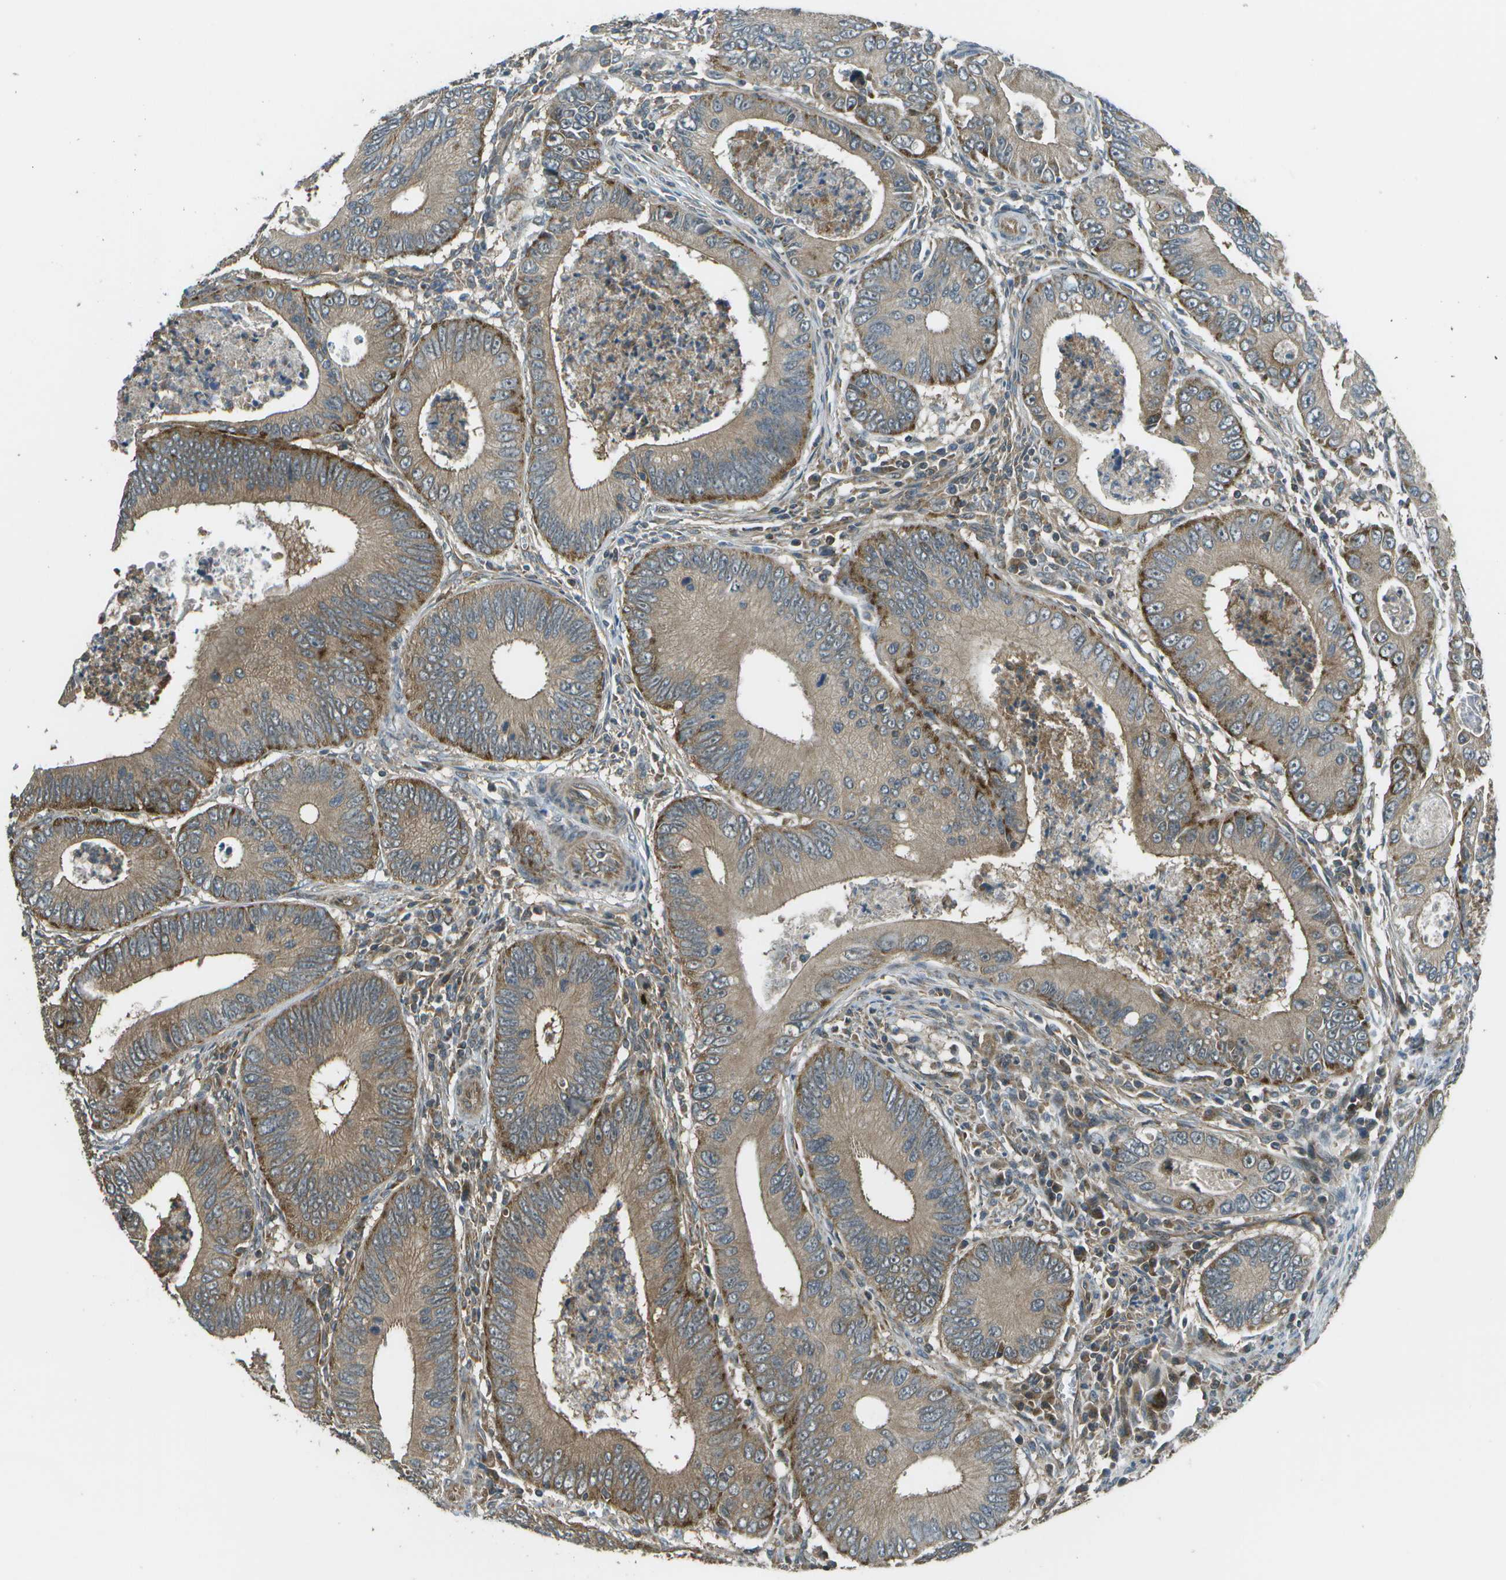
{"staining": {"intensity": "strong", "quantity": ">75%", "location": "cytoplasmic/membranous"}, "tissue": "colorectal cancer", "cell_type": "Tumor cells", "image_type": "cancer", "snomed": [{"axis": "morphology", "description": "Inflammation, NOS"}, {"axis": "morphology", "description": "Adenocarcinoma, NOS"}, {"axis": "topography", "description": "Colon"}], "caption": "Immunohistochemical staining of human adenocarcinoma (colorectal) demonstrates high levels of strong cytoplasmic/membranous protein positivity in about >75% of tumor cells.", "gene": "PLPBP", "patient": {"sex": "male", "age": 72}}